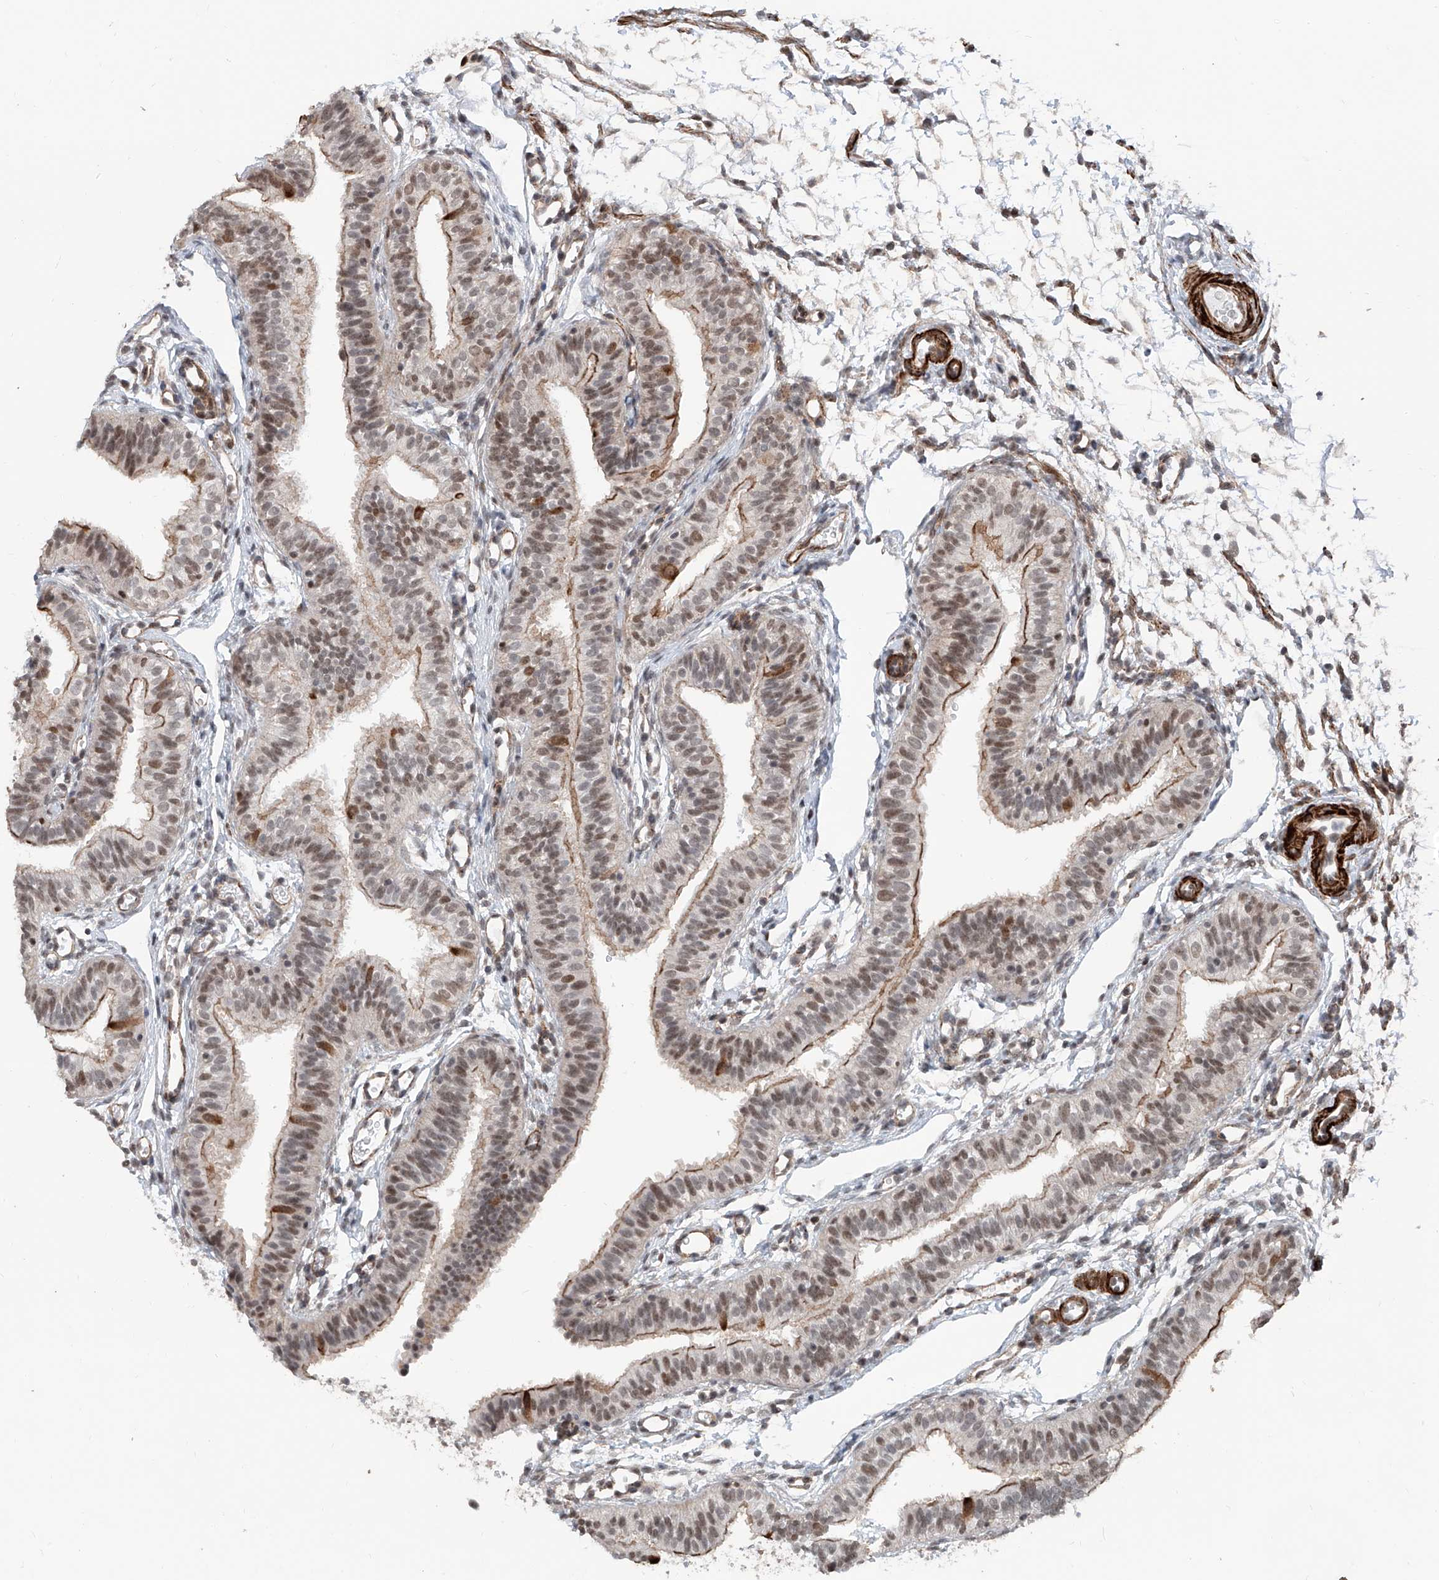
{"staining": {"intensity": "moderate", "quantity": "25%-75%", "location": "cytoplasmic/membranous,nuclear"}, "tissue": "fallopian tube", "cell_type": "Glandular cells", "image_type": "normal", "snomed": [{"axis": "morphology", "description": "Normal tissue, NOS"}, {"axis": "topography", "description": "Fallopian tube"}], "caption": "The histopathology image exhibits a brown stain indicating the presence of a protein in the cytoplasmic/membranous,nuclear of glandular cells in fallopian tube. (IHC, brightfield microscopy, high magnification).", "gene": "SDE2", "patient": {"sex": "female", "age": 35}}